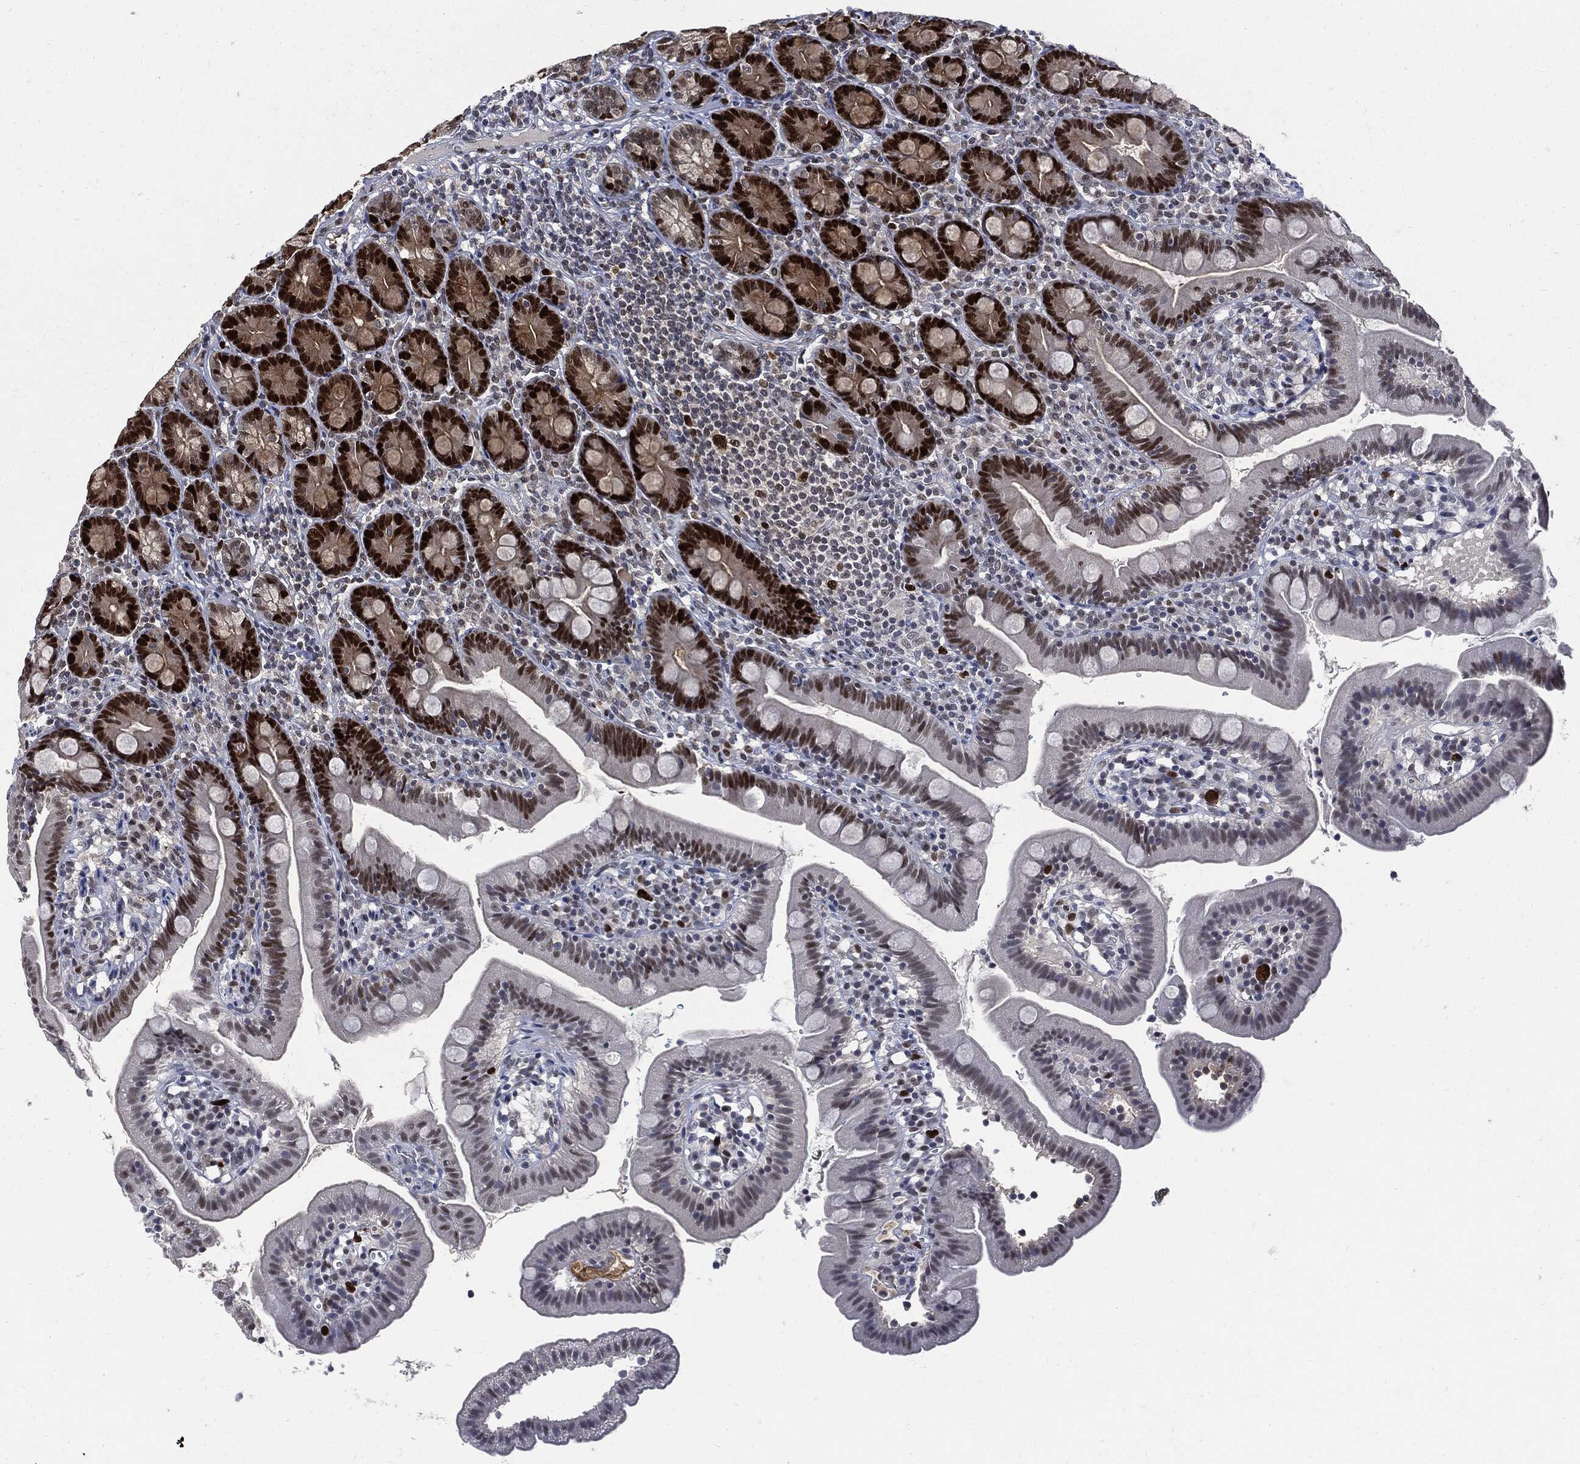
{"staining": {"intensity": "strong", "quantity": "25%-75%", "location": "nuclear"}, "tissue": "duodenum", "cell_type": "Glandular cells", "image_type": "normal", "snomed": [{"axis": "morphology", "description": "Normal tissue, NOS"}, {"axis": "topography", "description": "Duodenum"}], "caption": "The image shows a brown stain indicating the presence of a protein in the nuclear of glandular cells in duodenum. (DAB (3,3'-diaminobenzidine) IHC with brightfield microscopy, high magnification).", "gene": "PCNA", "patient": {"sex": "female", "age": 67}}